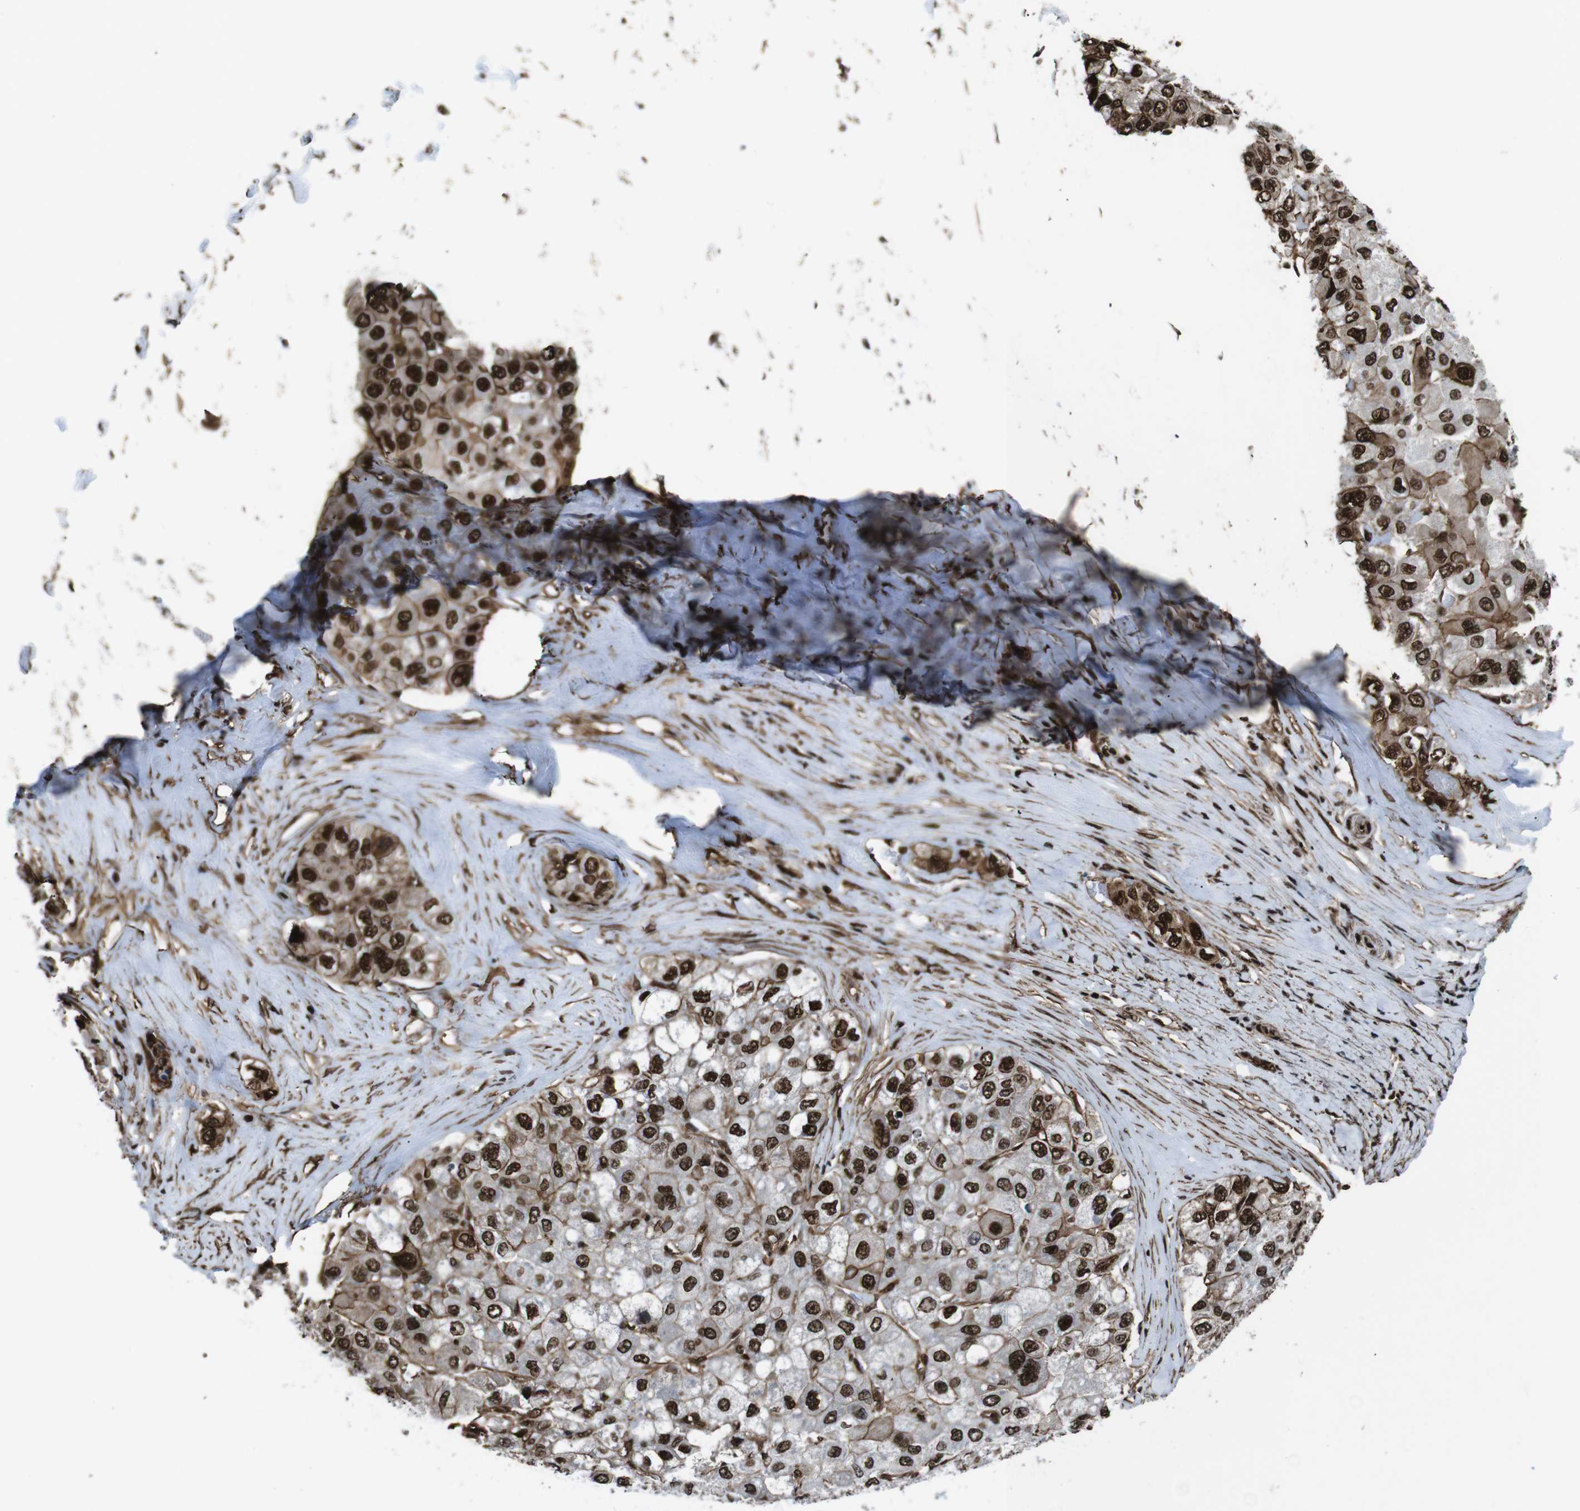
{"staining": {"intensity": "strong", "quantity": ">75%", "location": "nuclear"}, "tissue": "liver cancer", "cell_type": "Tumor cells", "image_type": "cancer", "snomed": [{"axis": "morphology", "description": "Carcinoma, Hepatocellular, NOS"}, {"axis": "topography", "description": "Liver"}], "caption": "The image exhibits a brown stain indicating the presence of a protein in the nuclear of tumor cells in liver hepatocellular carcinoma.", "gene": "HNRNPU", "patient": {"sex": "male", "age": 80}}